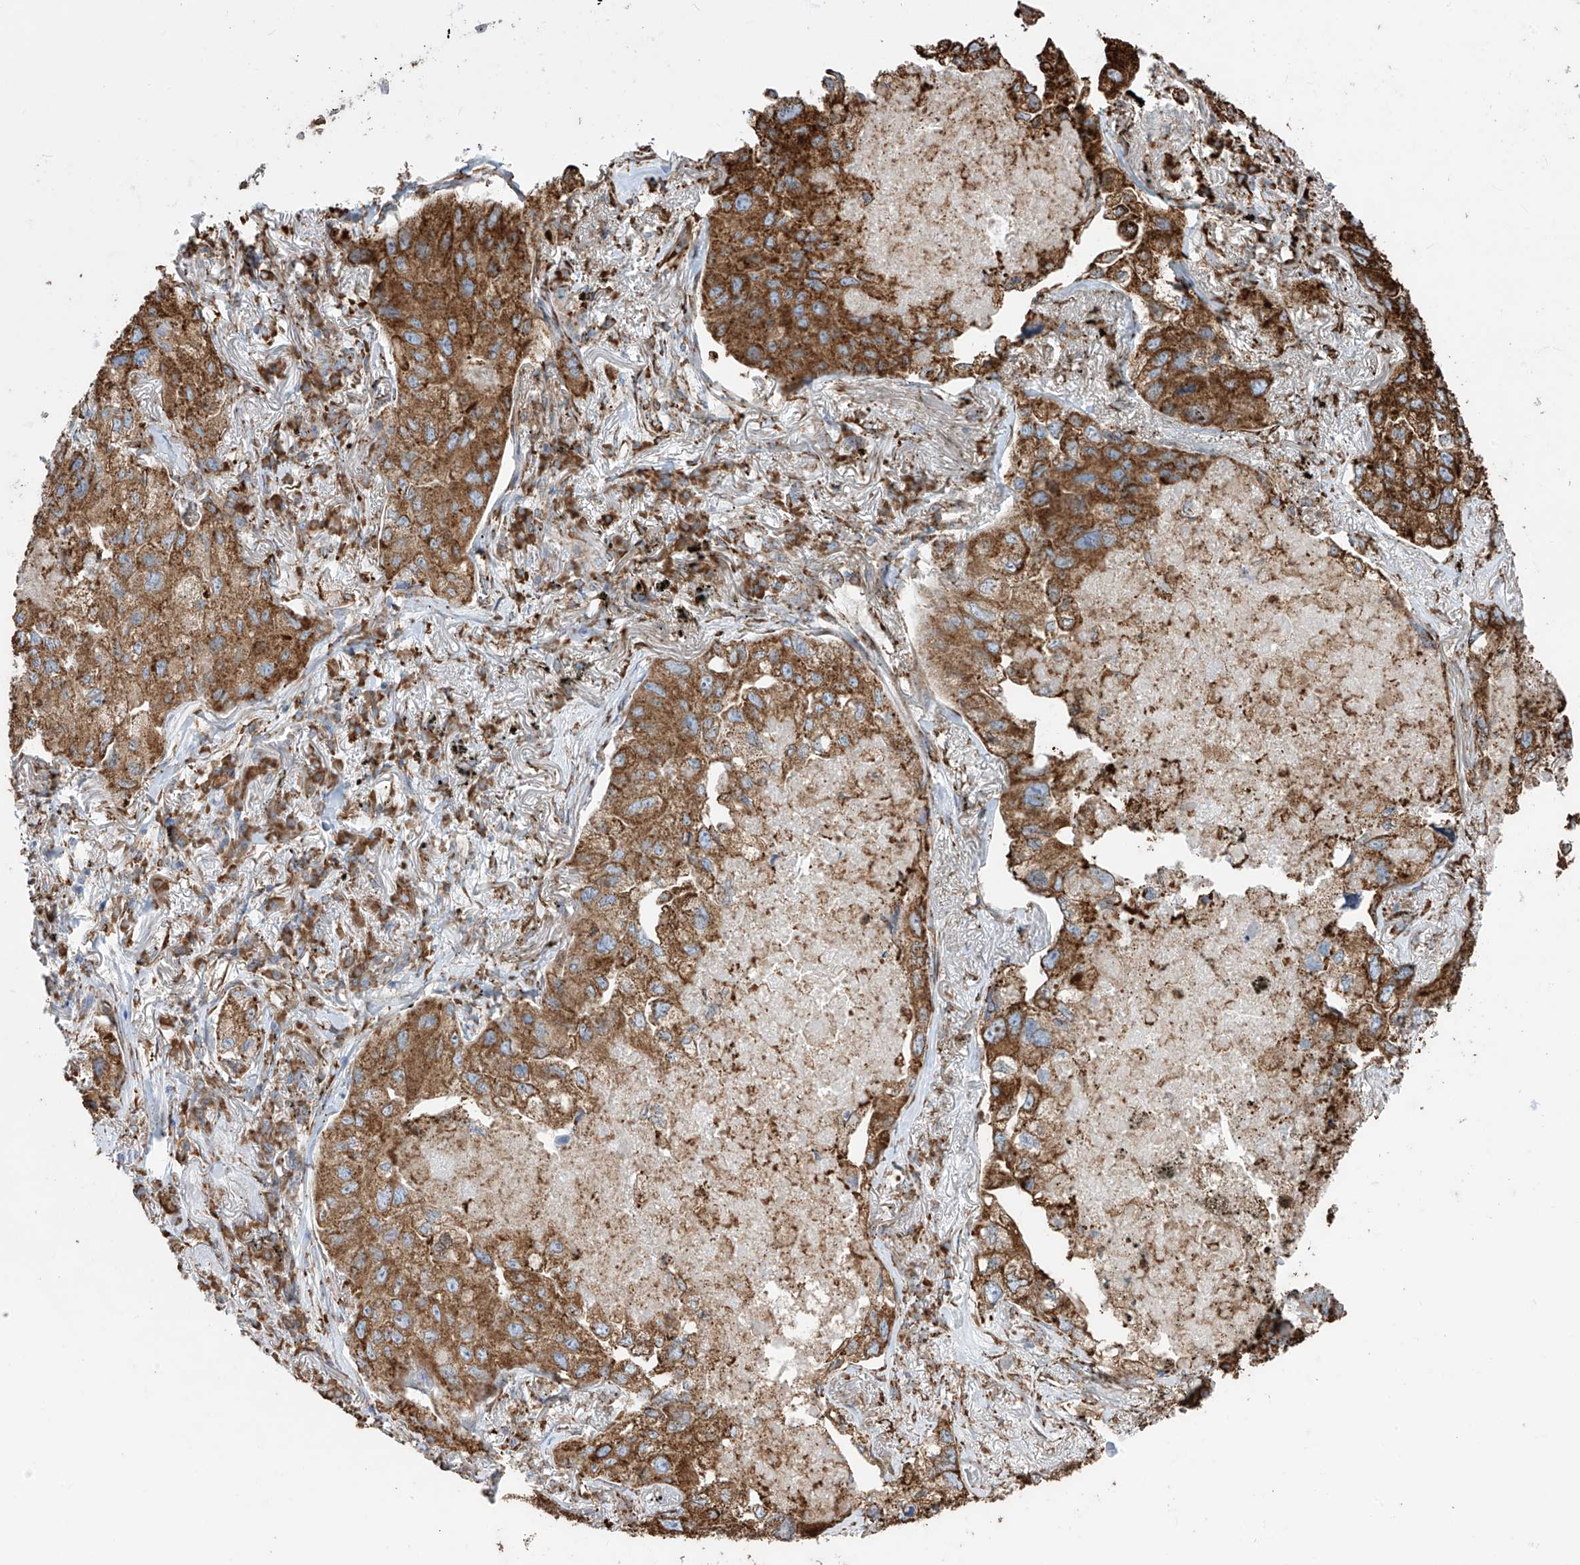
{"staining": {"intensity": "moderate", "quantity": ">75%", "location": "cytoplasmic/membranous"}, "tissue": "lung cancer", "cell_type": "Tumor cells", "image_type": "cancer", "snomed": [{"axis": "morphology", "description": "Adenocarcinoma, NOS"}, {"axis": "topography", "description": "Lung"}], "caption": "Moderate cytoplasmic/membranous protein positivity is seen in approximately >75% of tumor cells in lung adenocarcinoma.", "gene": "ZNF354C", "patient": {"sex": "male", "age": 65}}